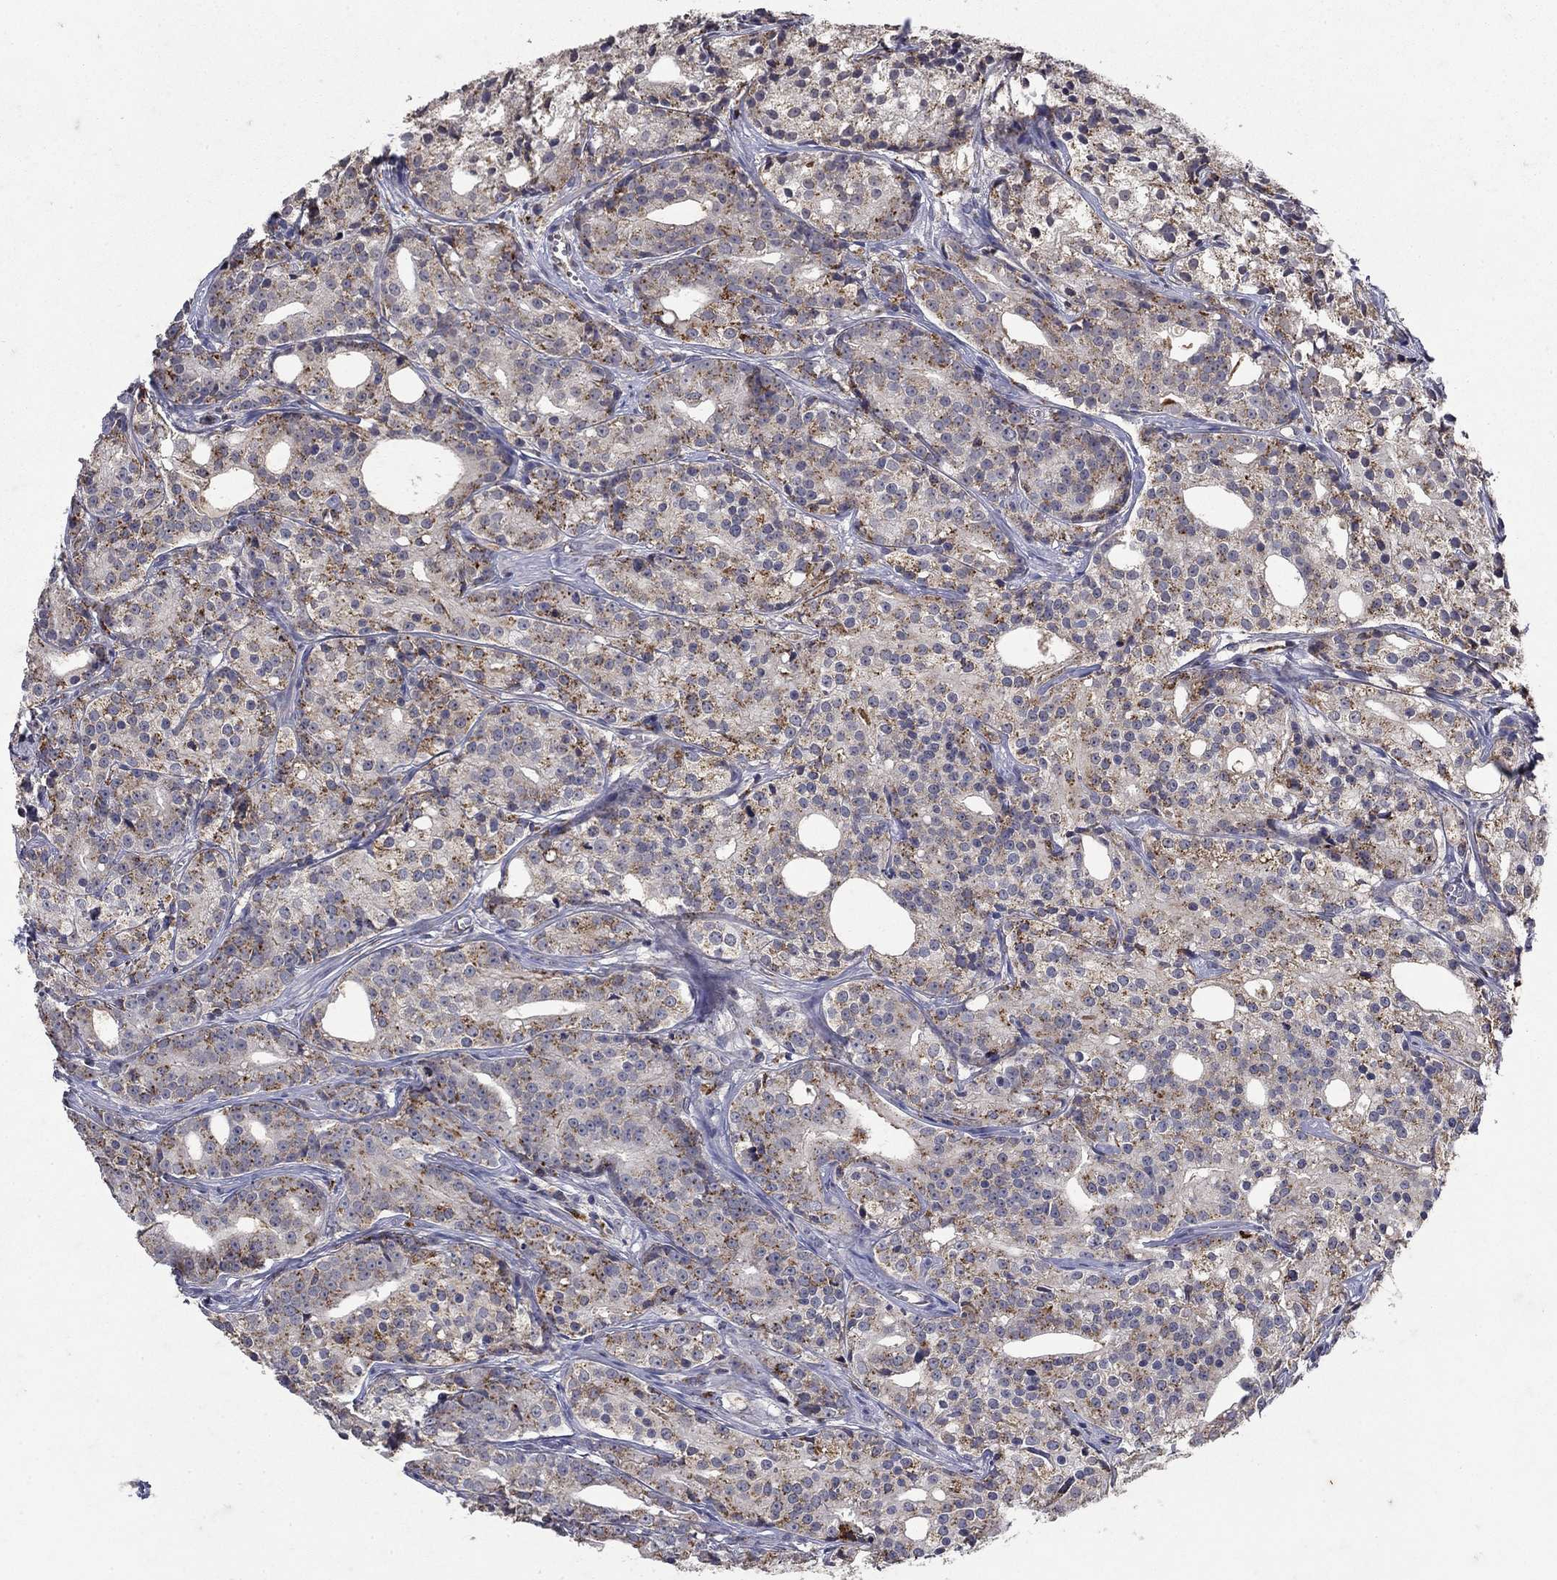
{"staining": {"intensity": "moderate", "quantity": "25%-75%", "location": "cytoplasmic/membranous"}, "tissue": "prostate cancer", "cell_type": "Tumor cells", "image_type": "cancer", "snomed": [{"axis": "morphology", "description": "Adenocarcinoma, Medium grade"}, {"axis": "topography", "description": "Prostate"}], "caption": "Immunohistochemical staining of prostate adenocarcinoma (medium-grade) demonstrates medium levels of moderate cytoplasmic/membranous staining in about 25%-75% of tumor cells.", "gene": "NPC2", "patient": {"sex": "male", "age": 74}}